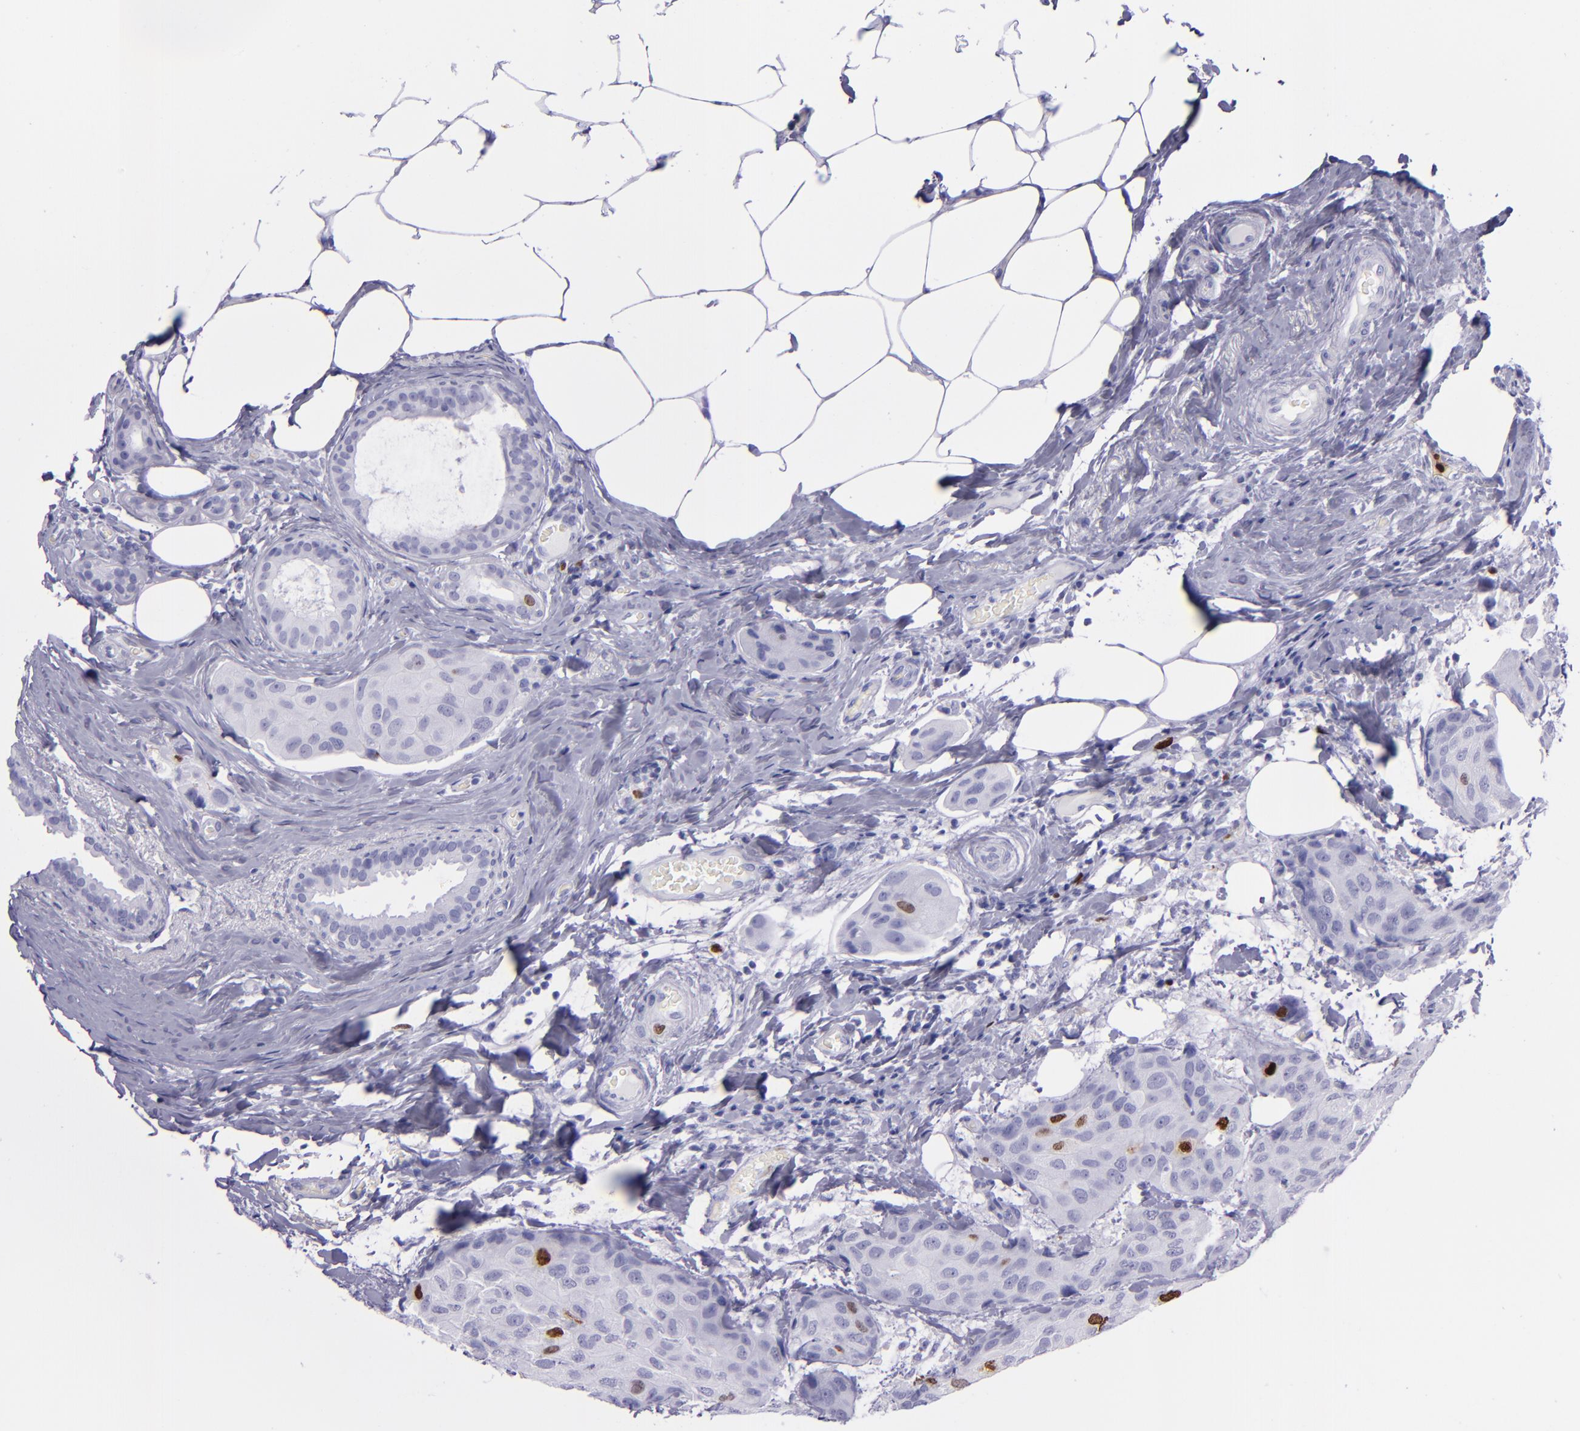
{"staining": {"intensity": "strong", "quantity": "<25%", "location": "nuclear"}, "tissue": "breast cancer", "cell_type": "Tumor cells", "image_type": "cancer", "snomed": [{"axis": "morphology", "description": "Duct carcinoma"}, {"axis": "topography", "description": "Breast"}], "caption": "Human breast cancer stained for a protein (brown) displays strong nuclear positive positivity in about <25% of tumor cells.", "gene": "TOP2A", "patient": {"sex": "female", "age": 68}}